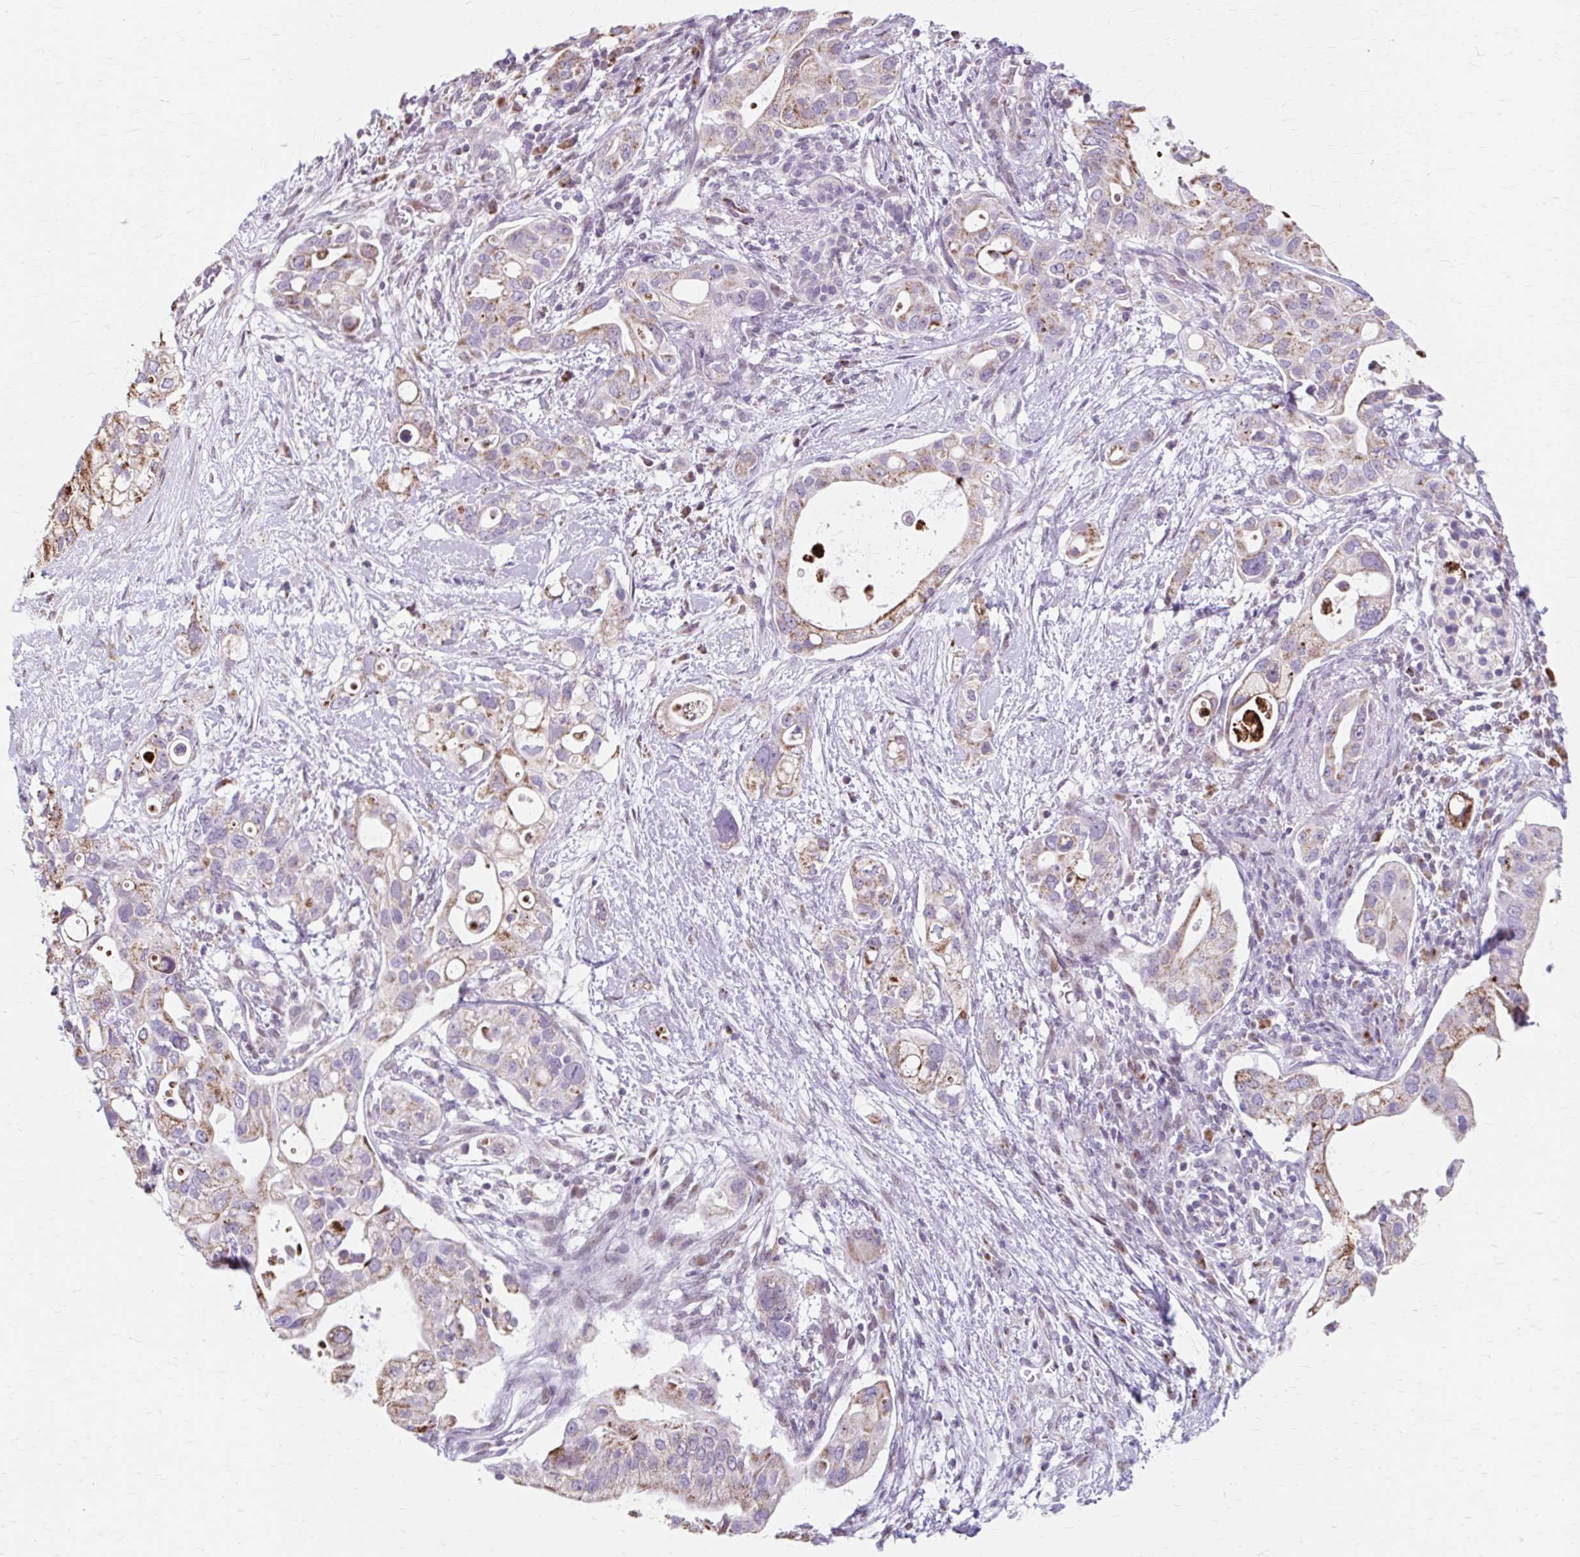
{"staining": {"intensity": "moderate", "quantity": ">75%", "location": "cytoplasmic/membranous"}, "tissue": "pancreatic cancer", "cell_type": "Tumor cells", "image_type": "cancer", "snomed": [{"axis": "morphology", "description": "Adenocarcinoma, NOS"}, {"axis": "topography", "description": "Pancreas"}], "caption": "Immunohistochemical staining of pancreatic adenocarcinoma shows medium levels of moderate cytoplasmic/membranous staining in about >75% of tumor cells. The protein is stained brown, and the nuclei are stained in blue (DAB IHC with brightfield microscopy, high magnification).", "gene": "BEAN1", "patient": {"sex": "female", "age": 72}}